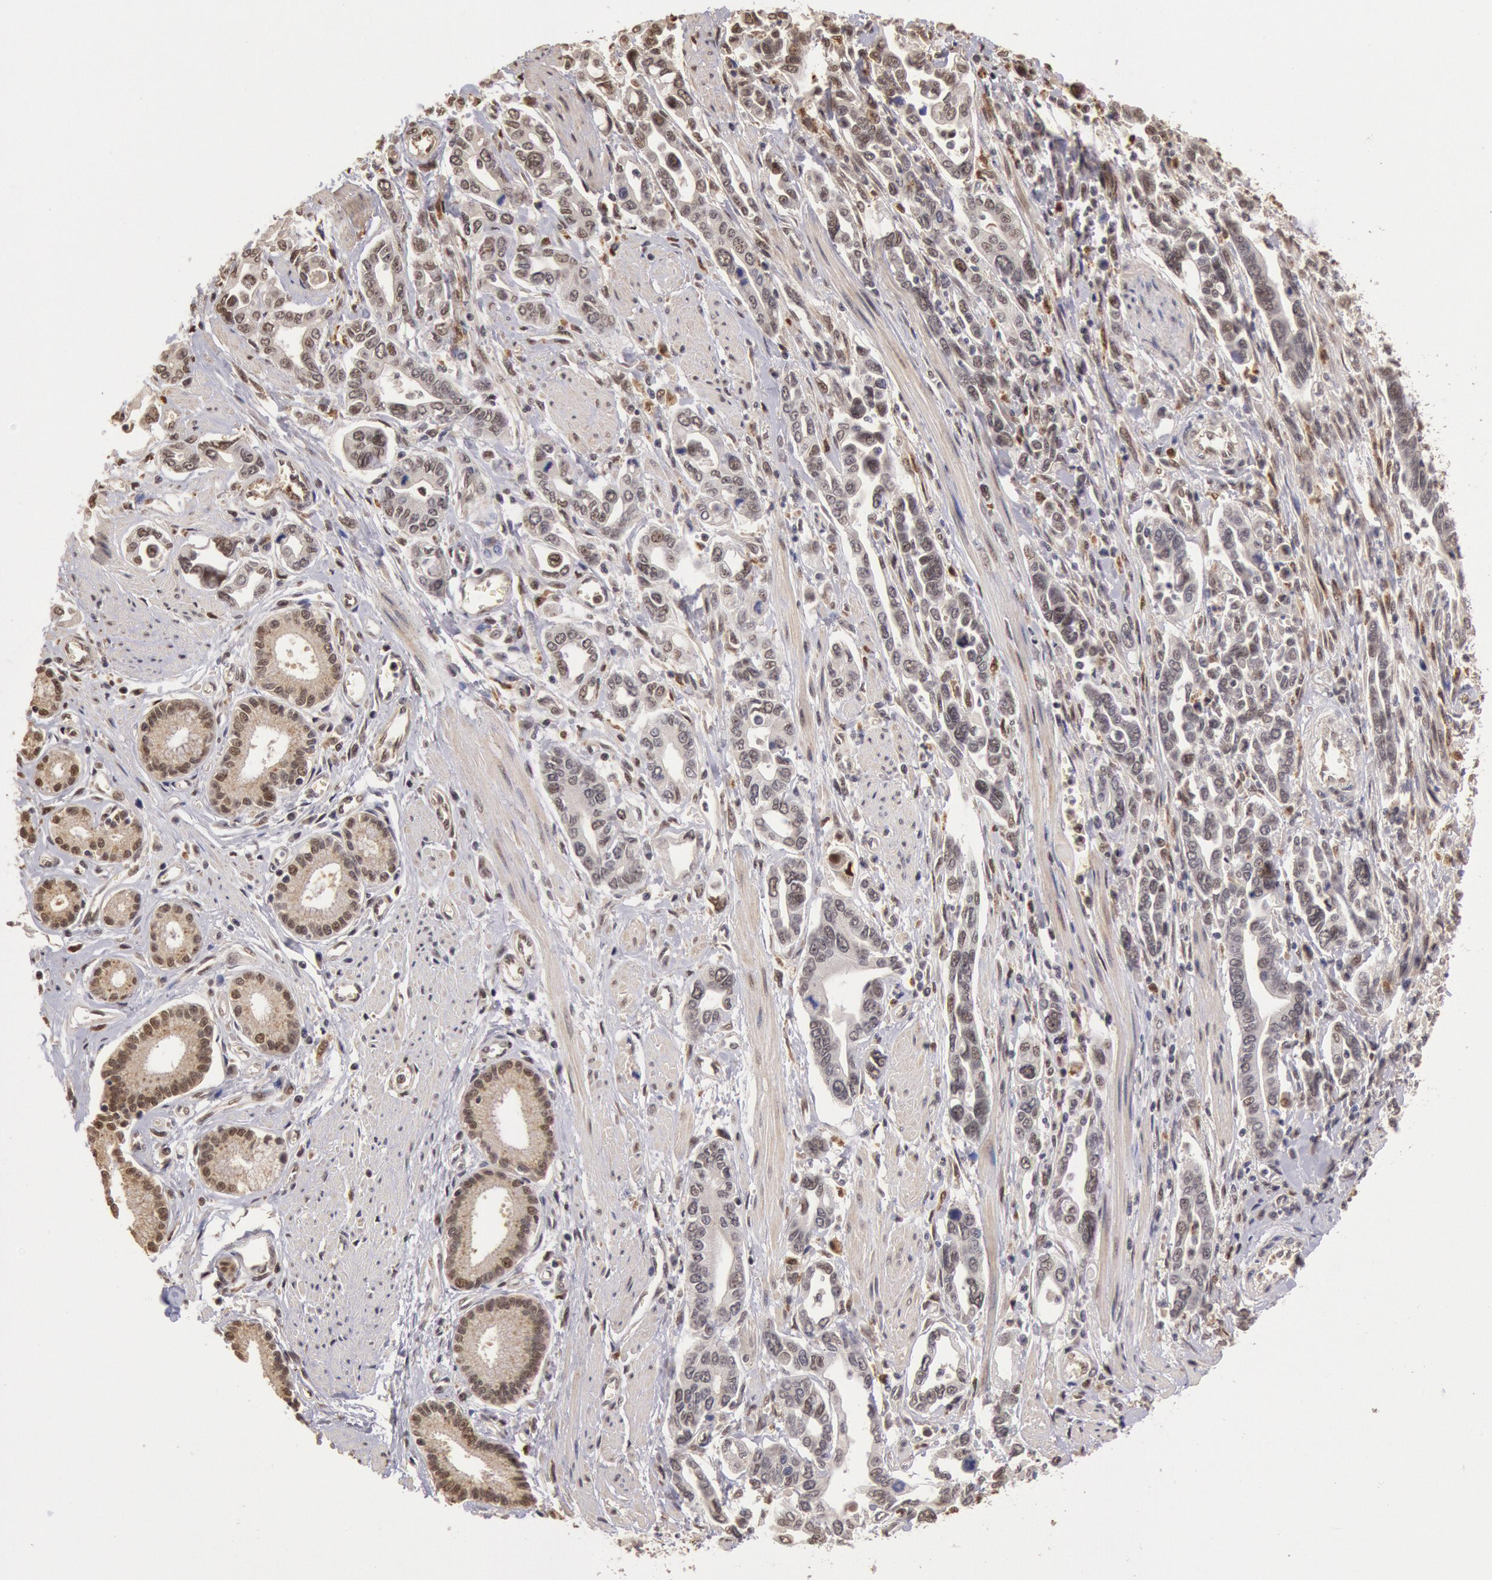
{"staining": {"intensity": "weak", "quantity": "25%-75%", "location": "nuclear"}, "tissue": "pancreatic cancer", "cell_type": "Tumor cells", "image_type": "cancer", "snomed": [{"axis": "morphology", "description": "Adenocarcinoma, NOS"}, {"axis": "topography", "description": "Pancreas"}], "caption": "Immunohistochemistry image of neoplastic tissue: pancreatic adenocarcinoma stained using IHC reveals low levels of weak protein expression localized specifically in the nuclear of tumor cells, appearing as a nuclear brown color.", "gene": "LIG4", "patient": {"sex": "female", "age": 57}}